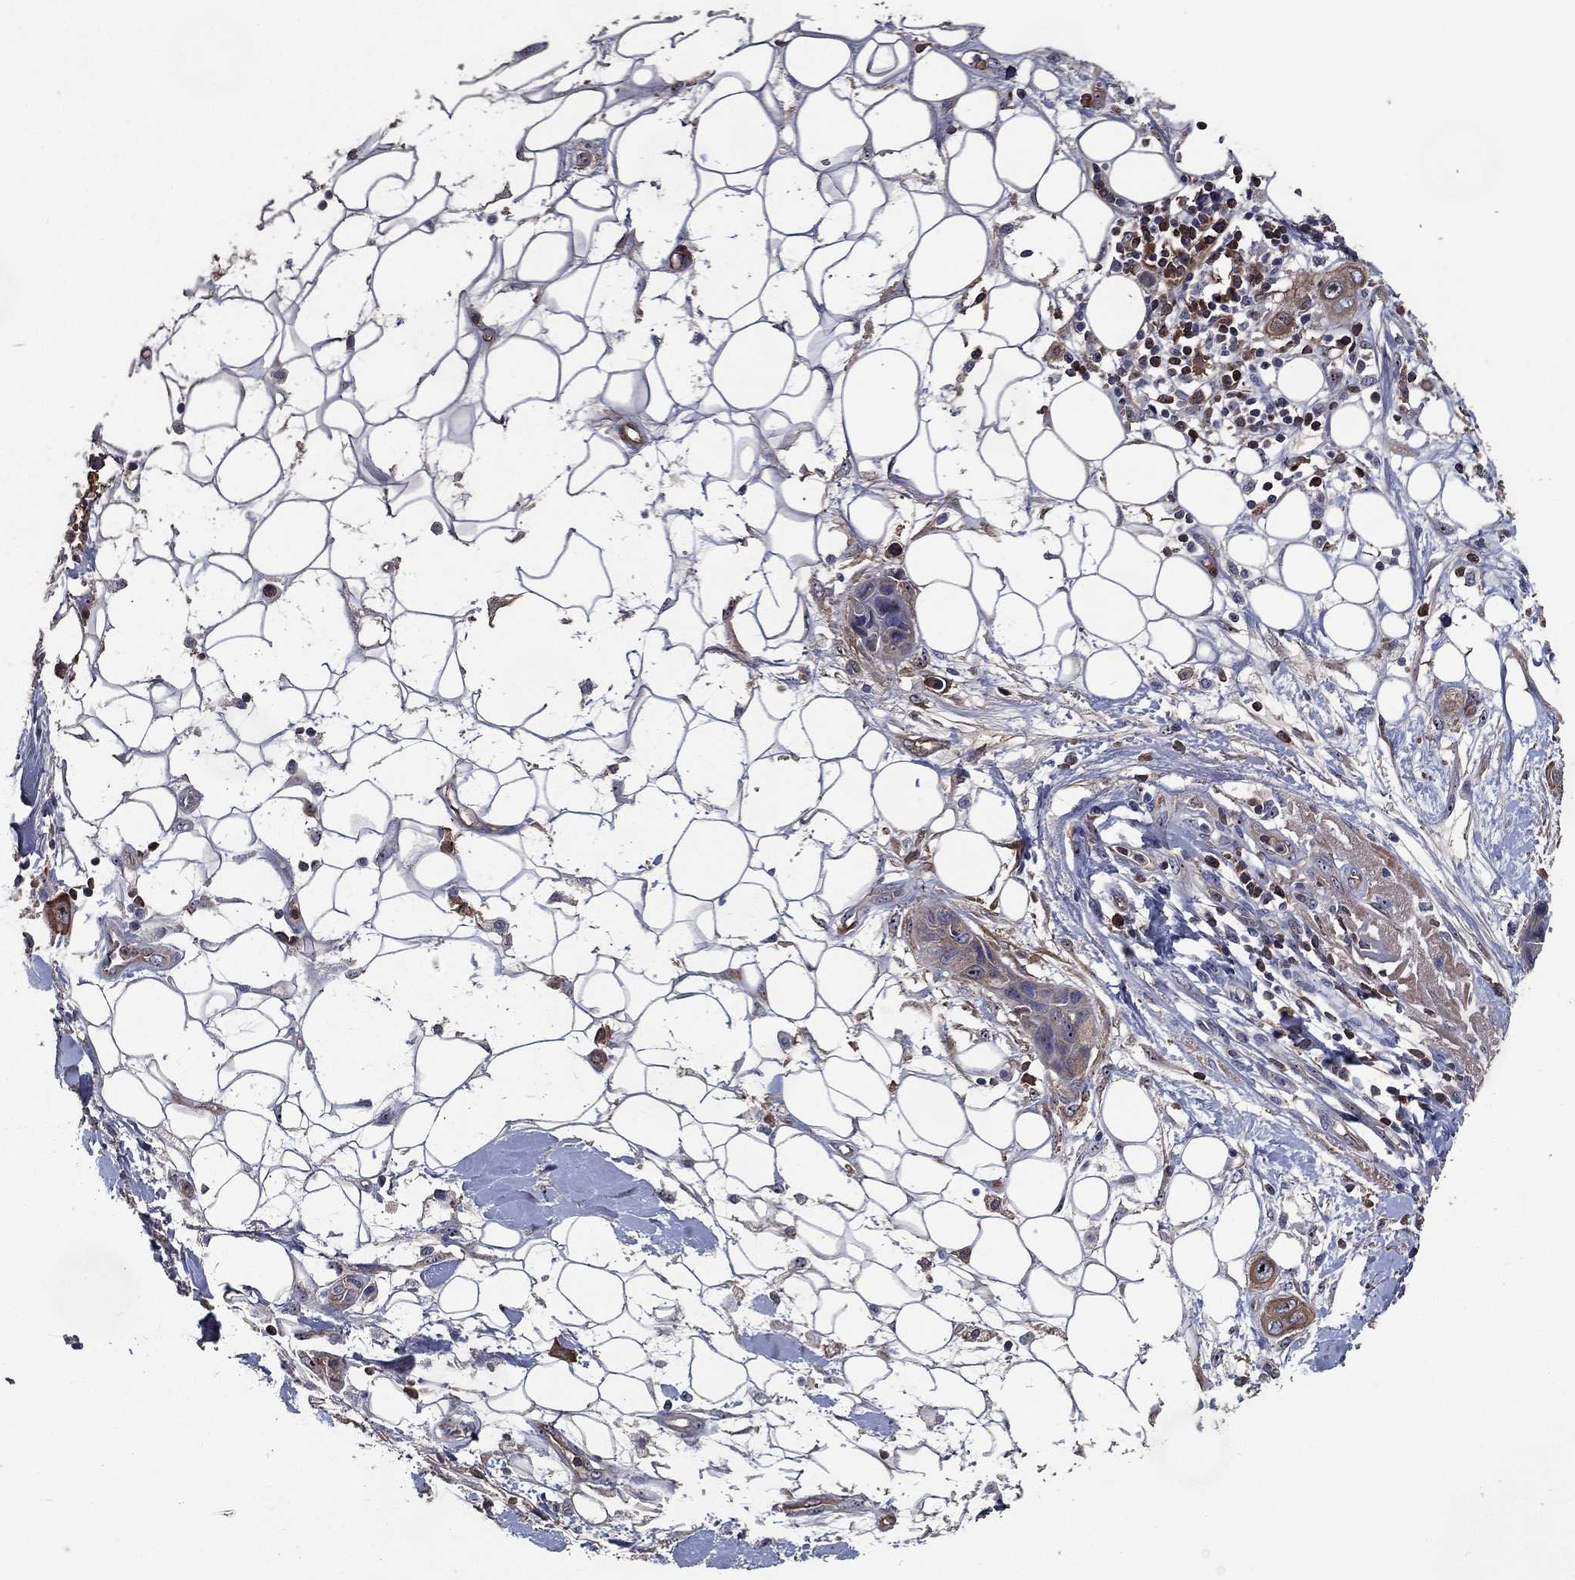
{"staining": {"intensity": "weak", "quantity": "<25%", "location": "cytoplasmic/membranous"}, "tissue": "skin cancer", "cell_type": "Tumor cells", "image_type": "cancer", "snomed": [{"axis": "morphology", "description": "Squamous cell carcinoma, NOS"}, {"axis": "topography", "description": "Skin"}], "caption": "Skin cancer was stained to show a protein in brown. There is no significant expression in tumor cells. (DAB immunohistochemistry (IHC) with hematoxylin counter stain).", "gene": "EFNA1", "patient": {"sex": "male", "age": 79}}